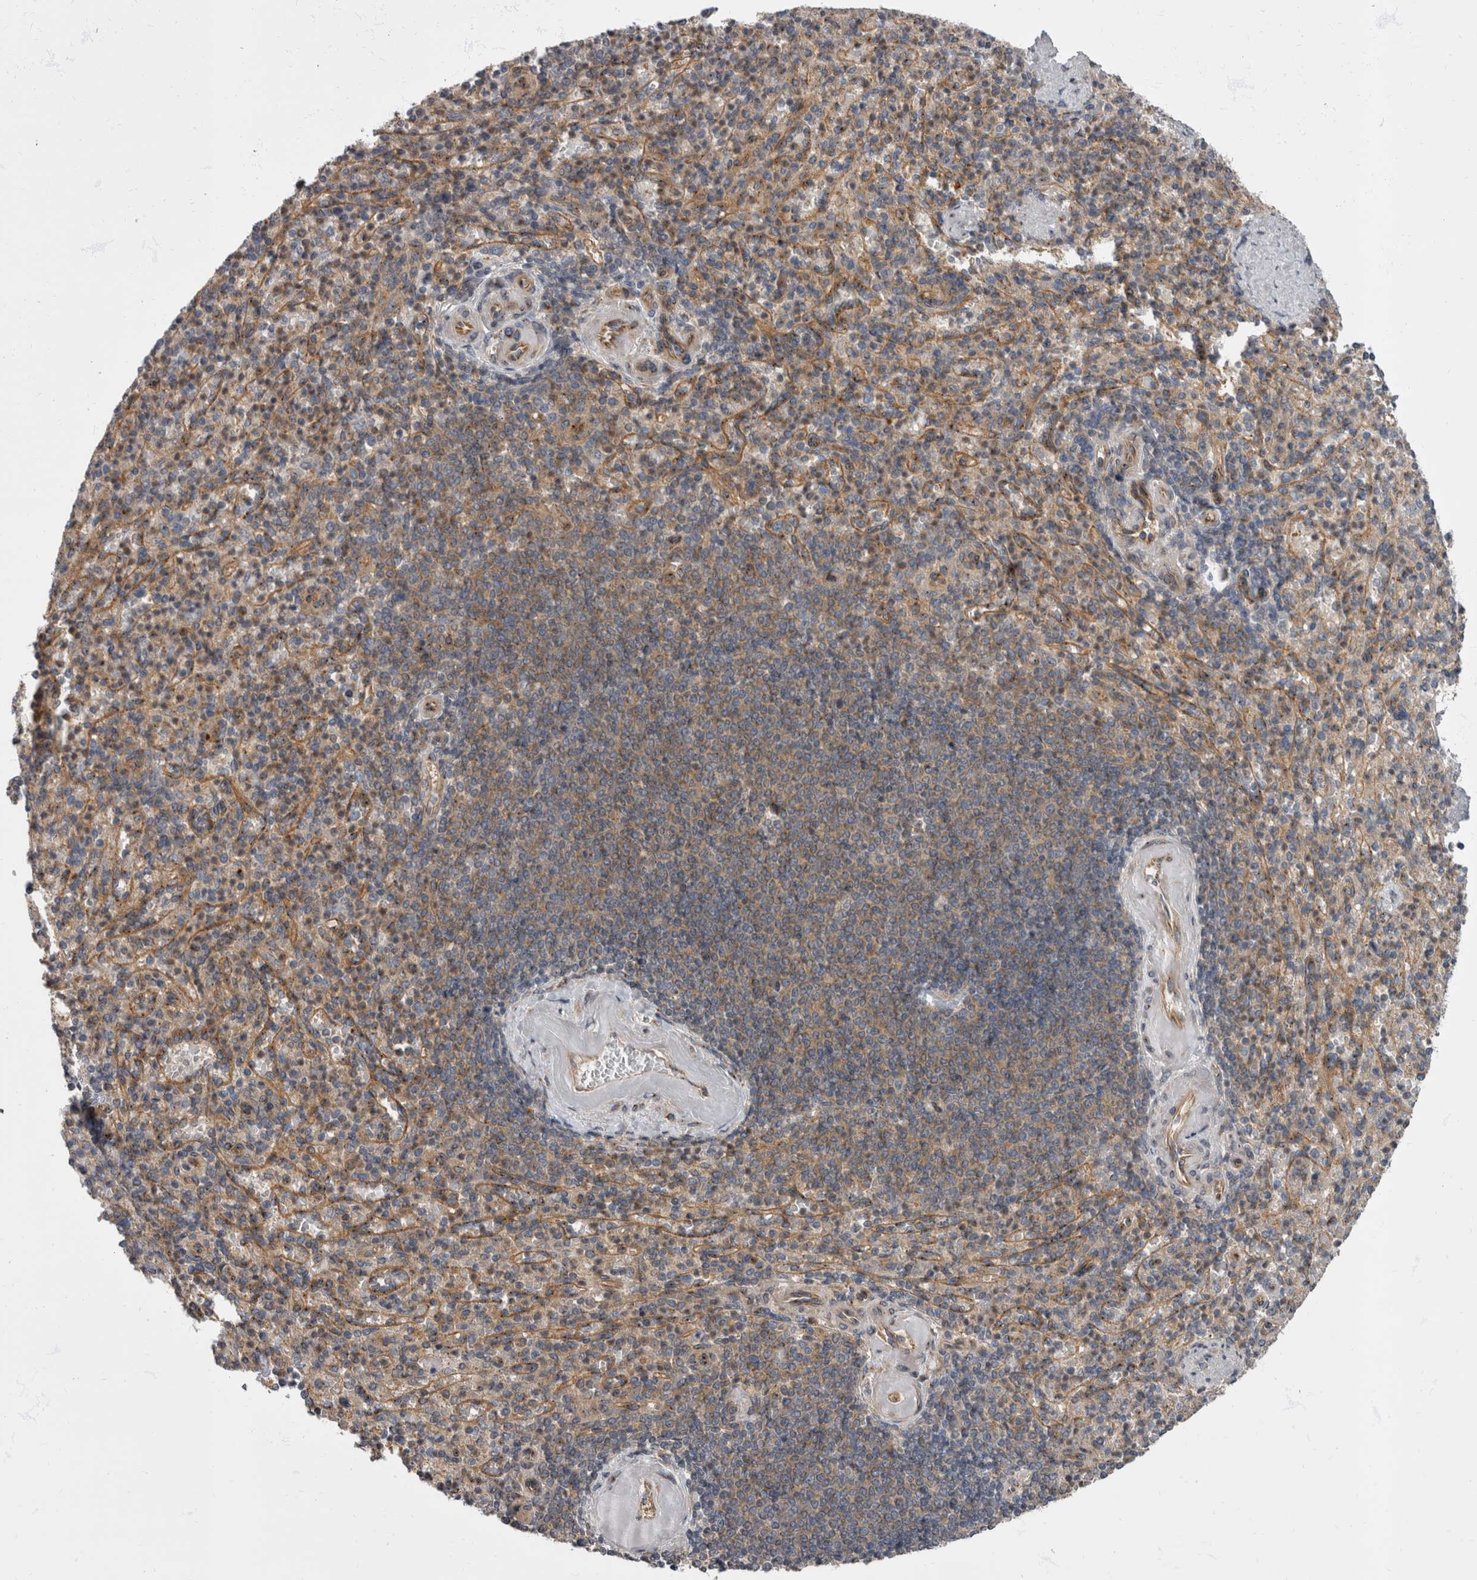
{"staining": {"intensity": "weak", "quantity": "25%-75%", "location": "cytoplasmic/membranous"}, "tissue": "spleen", "cell_type": "Cells in red pulp", "image_type": "normal", "snomed": [{"axis": "morphology", "description": "Normal tissue, NOS"}, {"axis": "topography", "description": "Spleen"}], "caption": "An image showing weak cytoplasmic/membranous positivity in approximately 25%-75% of cells in red pulp in unremarkable spleen, as visualized by brown immunohistochemical staining.", "gene": "HOOK3", "patient": {"sex": "female", "age": 74}}